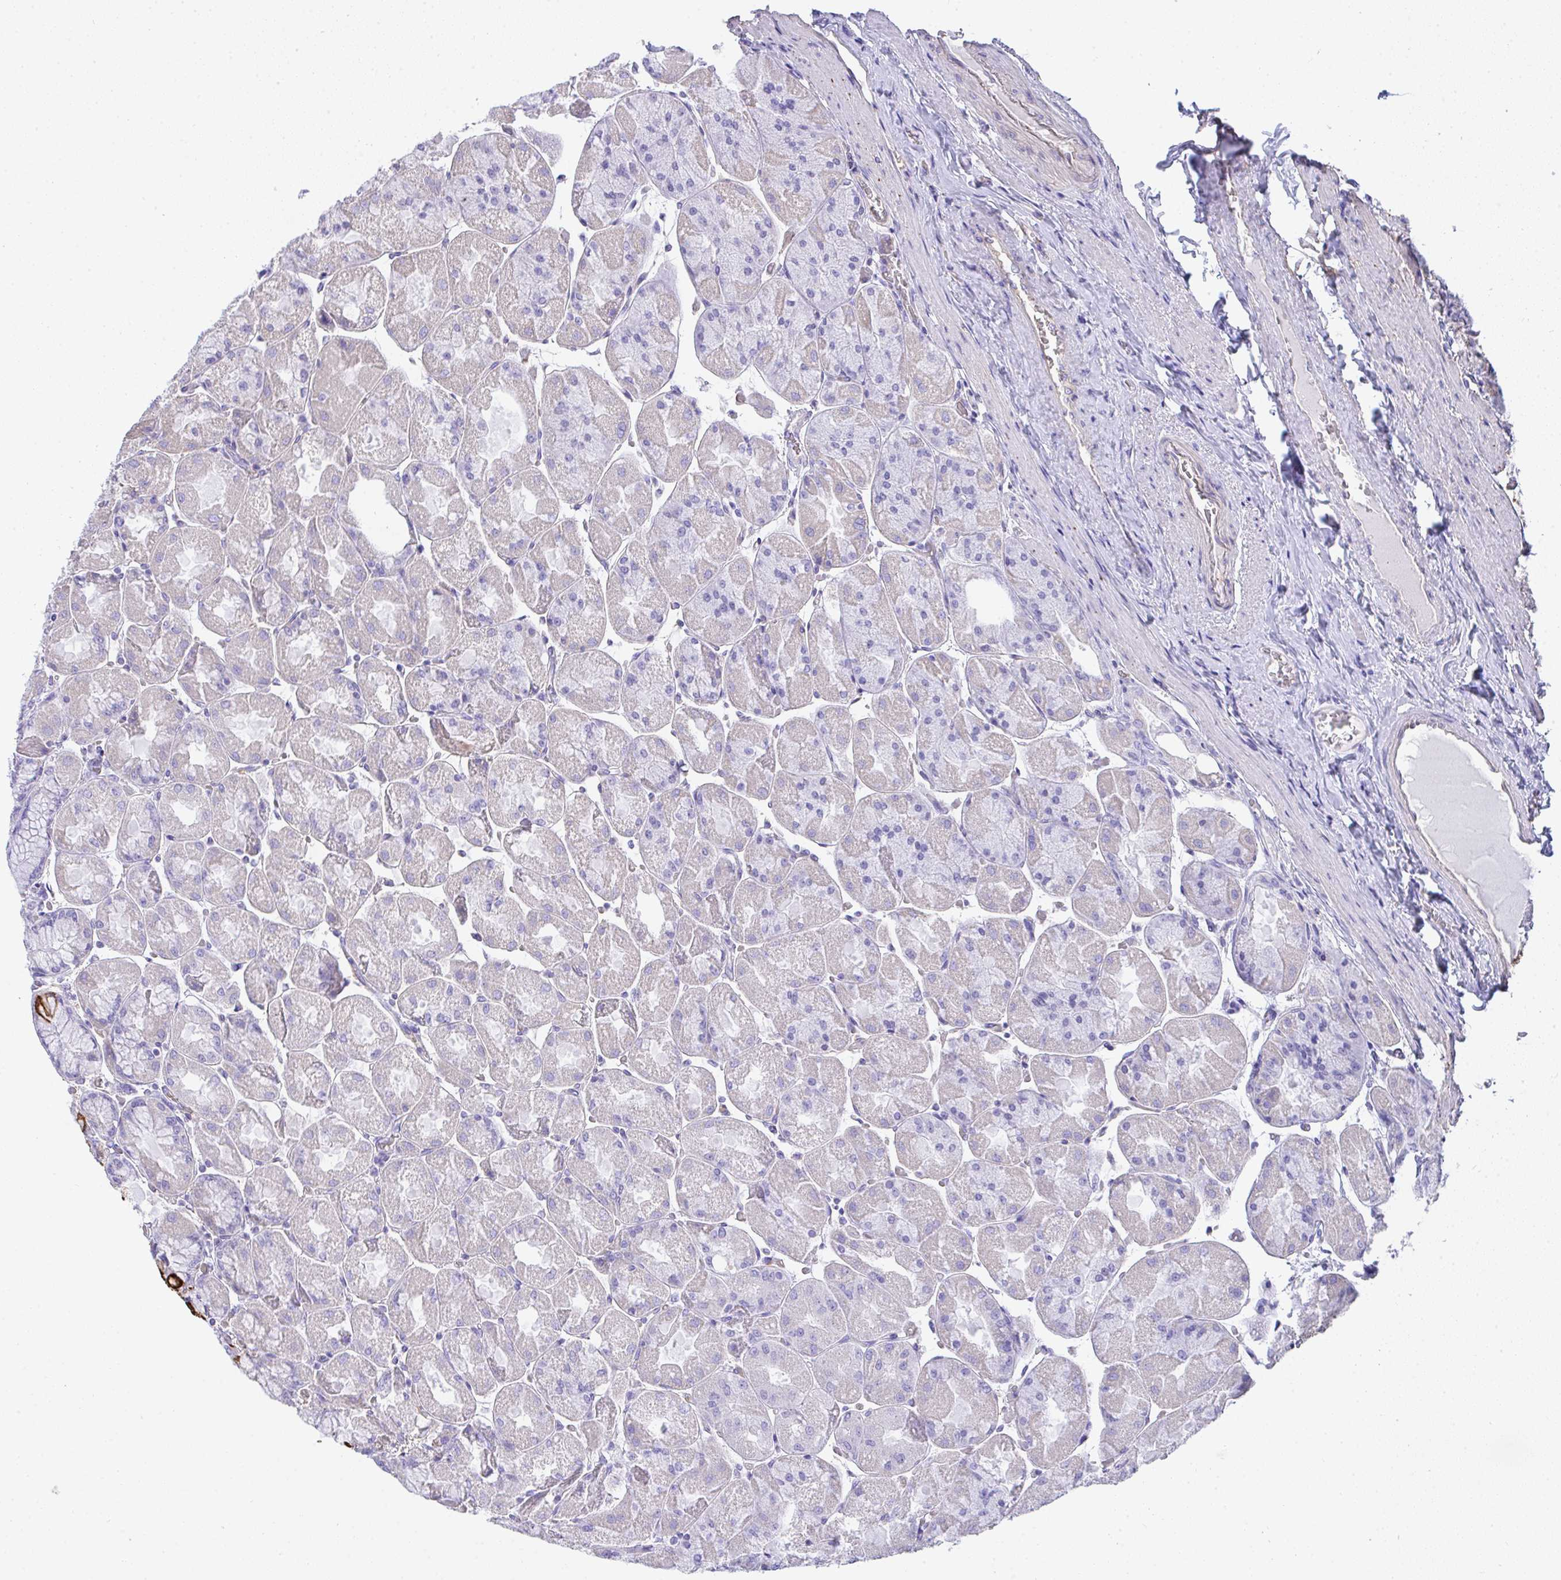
{"staining": {"intensity": "strong", "quantity": "<25%", "location": "cytoplasmic/membranous"}, "tissue": "stomach", "cell_type": "Glandular cells", "image_type": "normal", "snomed": [{"axis": "morphology", "description": "Normal tissue, NOS"}, {"axis": "topography", "description": "Stomach"}], "caption": "Immunohistochemistry staining of unremarkable stomach, which demonstrates medium levels of strong cytoplasmic/membranous staining in approximately <25% of glandular cells indicating strong cytoplasmic/membranous protein positivity. The staining was performed using DAB (3,3'-diaminobenzidine) (brown) for protein detection and nuclei were counterstained in hematoxylin (blue).", "gene": "TNFAIP8", "patient": {"sex": "female", "age": 61}}